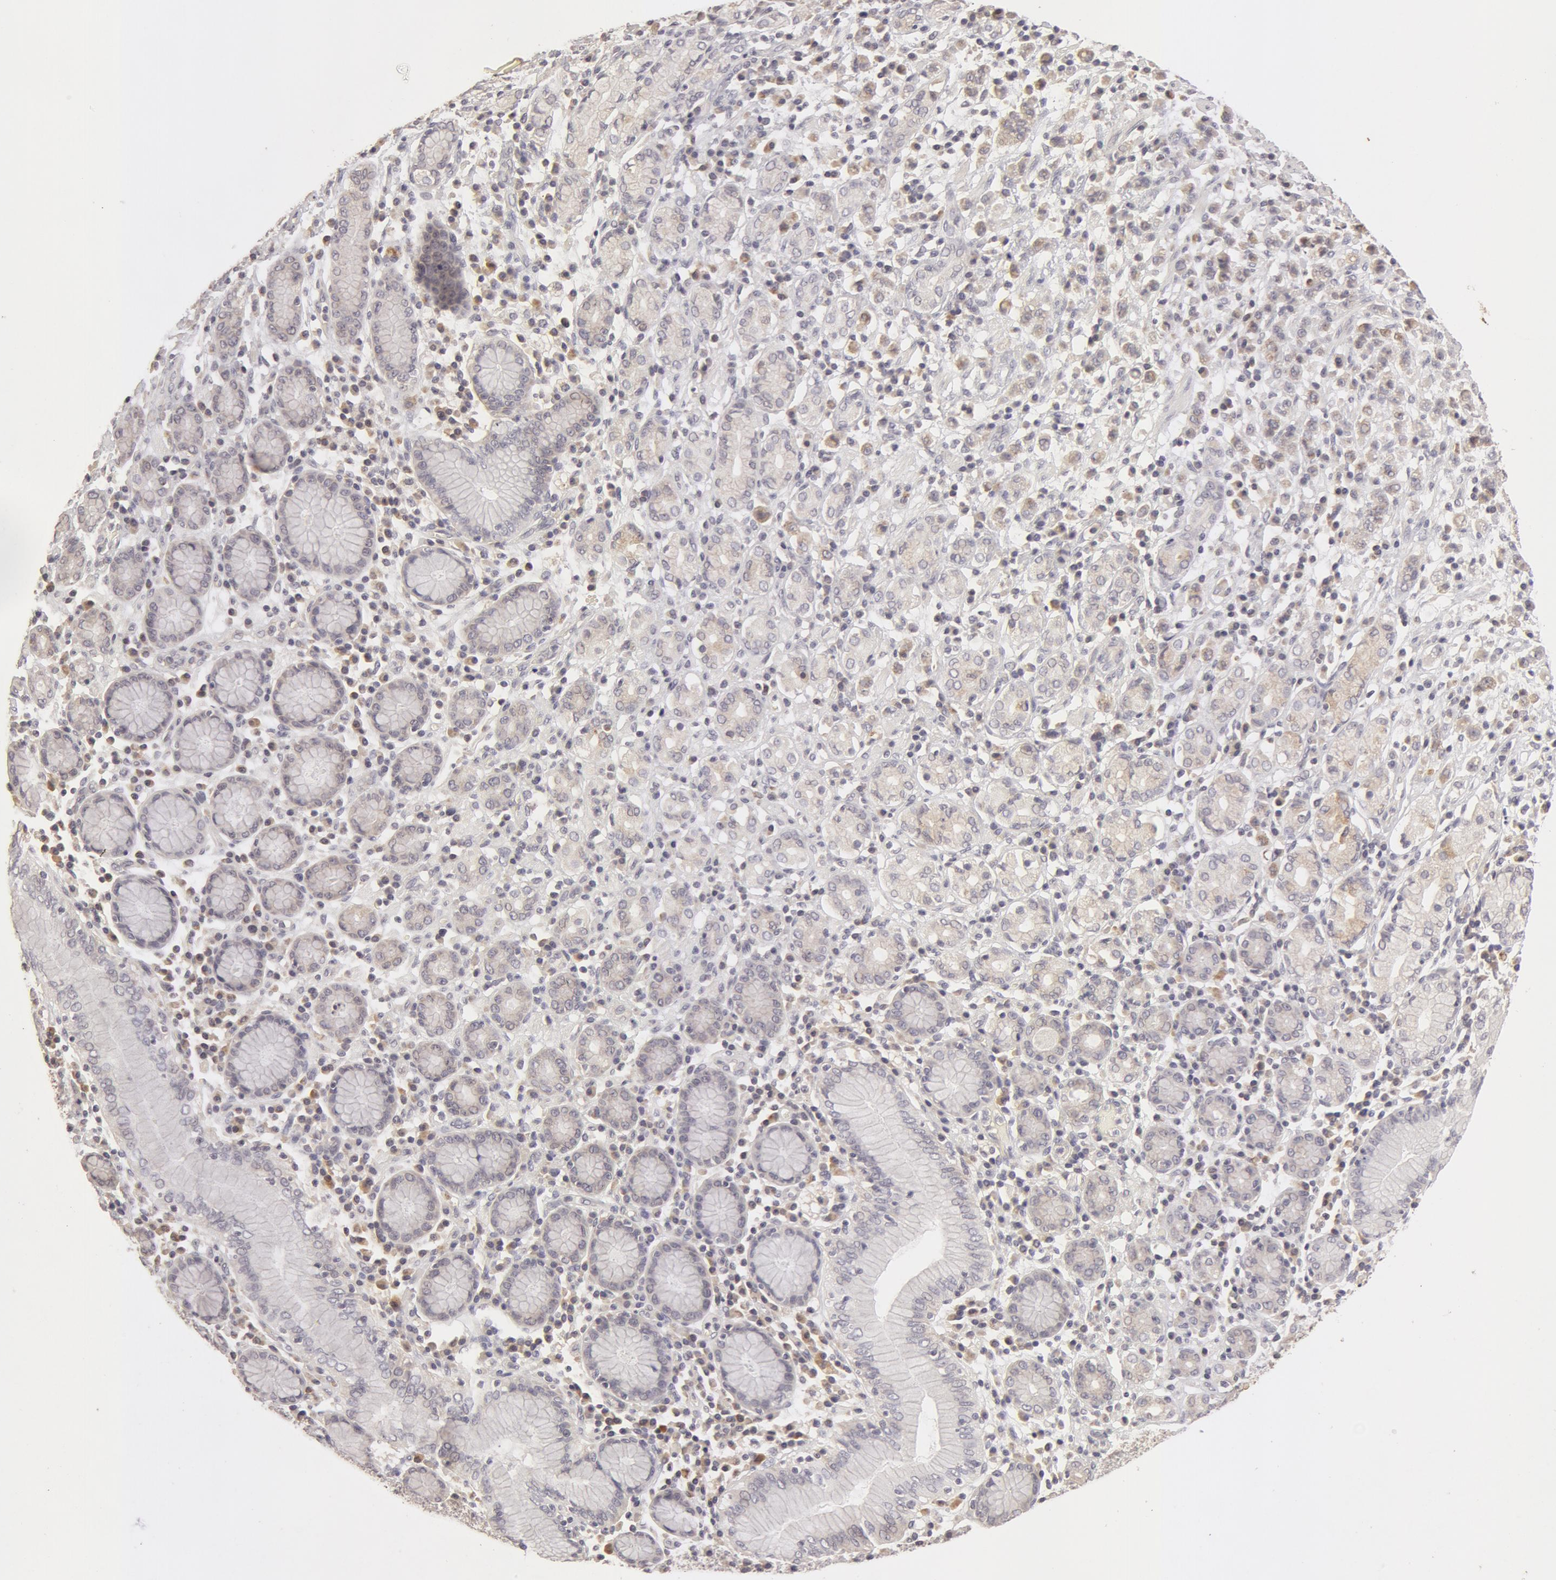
{"staining": {"intensity": "negative", "quantity": "none", "location": "none"}, "tissue": "stomach cancer", "cell_type": "Tumor cells", "image_type": "cancer", "snomed": [{"axis": "morphology", "description": "Adenocarcinoma, NOS"}, {"axis": "topography", "description": "Stomach, lower"}], "caption": "This is an IHC image of stomach cancer (adenocarcinoma). There is no staining in tumor cells.", "gene": "ADPRH", "patient": {"sex": "male", "age": 88}}